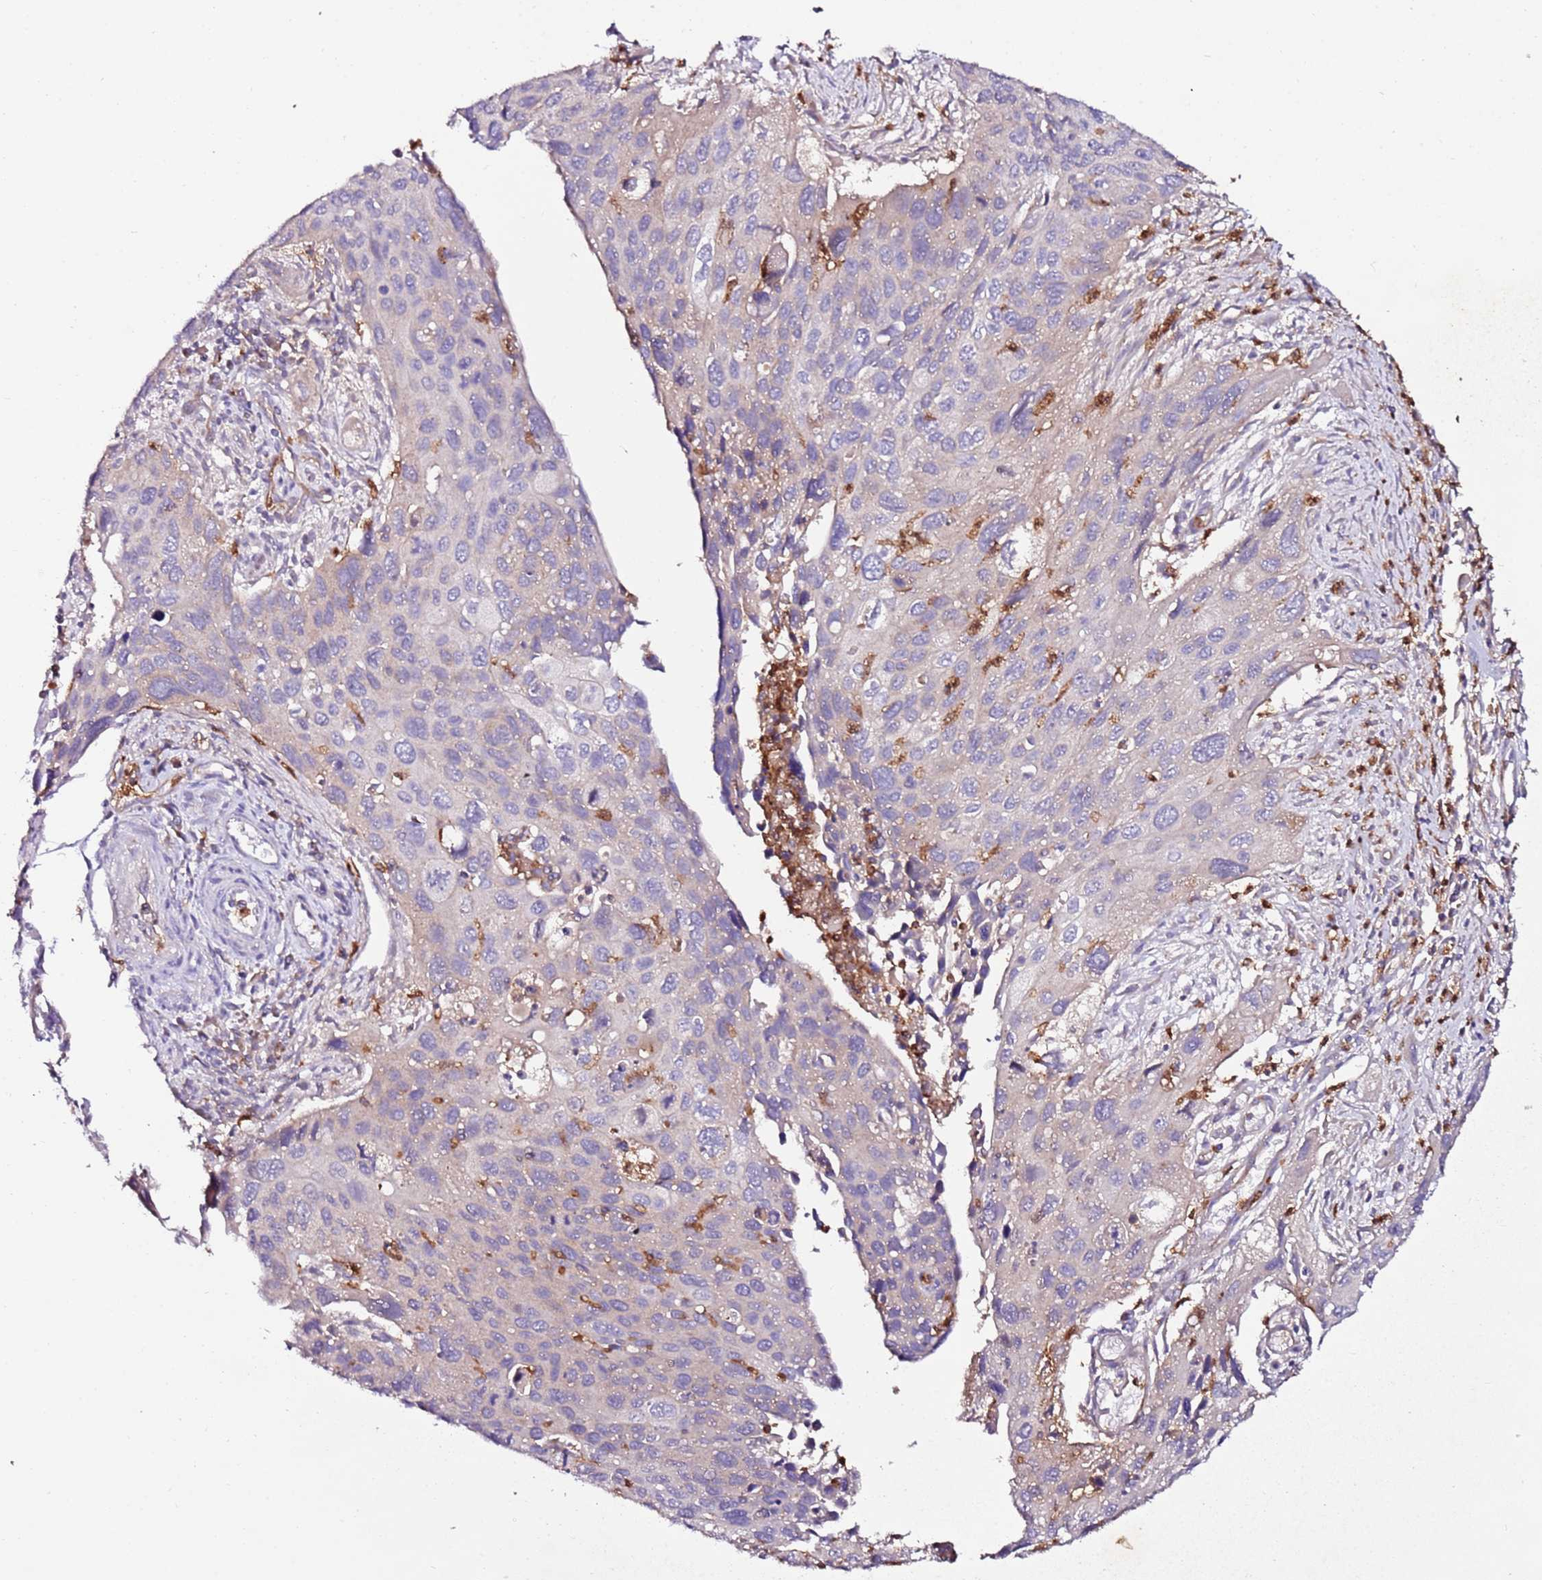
{"staining": {"intensity": "weak", "quantity": "<25%", "location": "cytoplasmic/membranous"}, "tissue": "cervical cancer", "cell_type": "Tumor cells", "image_type": "cancer", "snomed": [{"axis": "morphology", "description": "Squamous cell carcinoma, NOS"}, {"axis": "topography", "description": "Cervix"}], "caption": "This is a histopathology image of immunohistochemistry (IHC) staining of squamous cell carcinoma (cervical), which shows no staining in tumor cells.", "gene": "FLVCR1", "patient": {"sex": "female", "age": 55}}